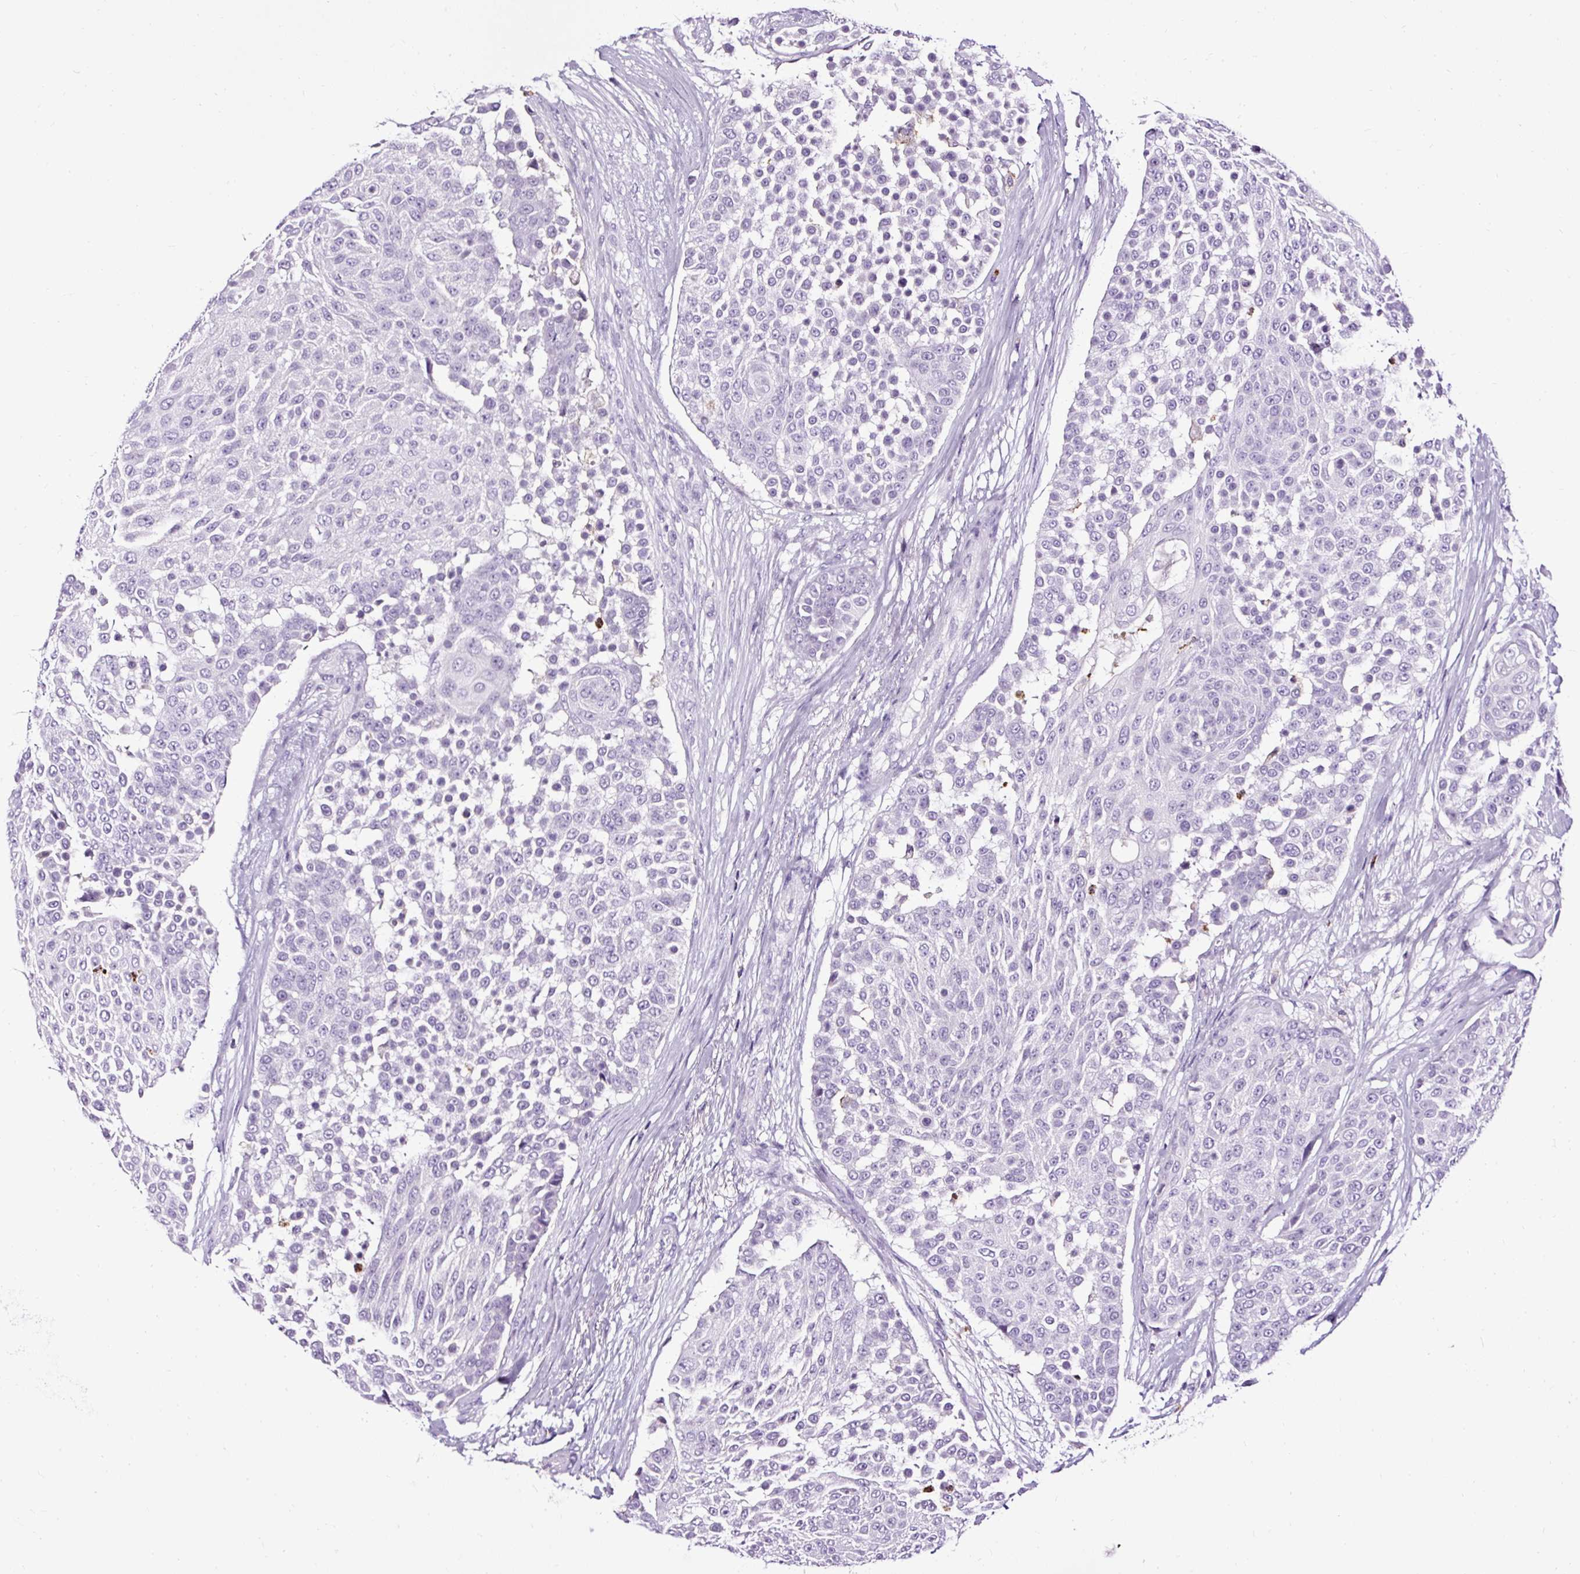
{"staining": {"intensity": "negative", "quantity": "none", "location": "none"}, "tissue": "urothelial cancer", "cell_type": "Tumor cells", "image_type": "cancer", "snomed": [{"axis": "morphology", "description": "Urothelial carcinoma, High grade"}, {"axis": "topography", "description": "Urinary bladder"}], "caption": "Tumor cells show no significant protein positivity in urothelial cancer. The staining was performed using DAB to visualize the protein expression in brown, while the nuclei were stained in blue with hematoxylin (Magnification: 20x).", "gene": "SLC7A8", "patient": {"sex": "female", "age": 63}}